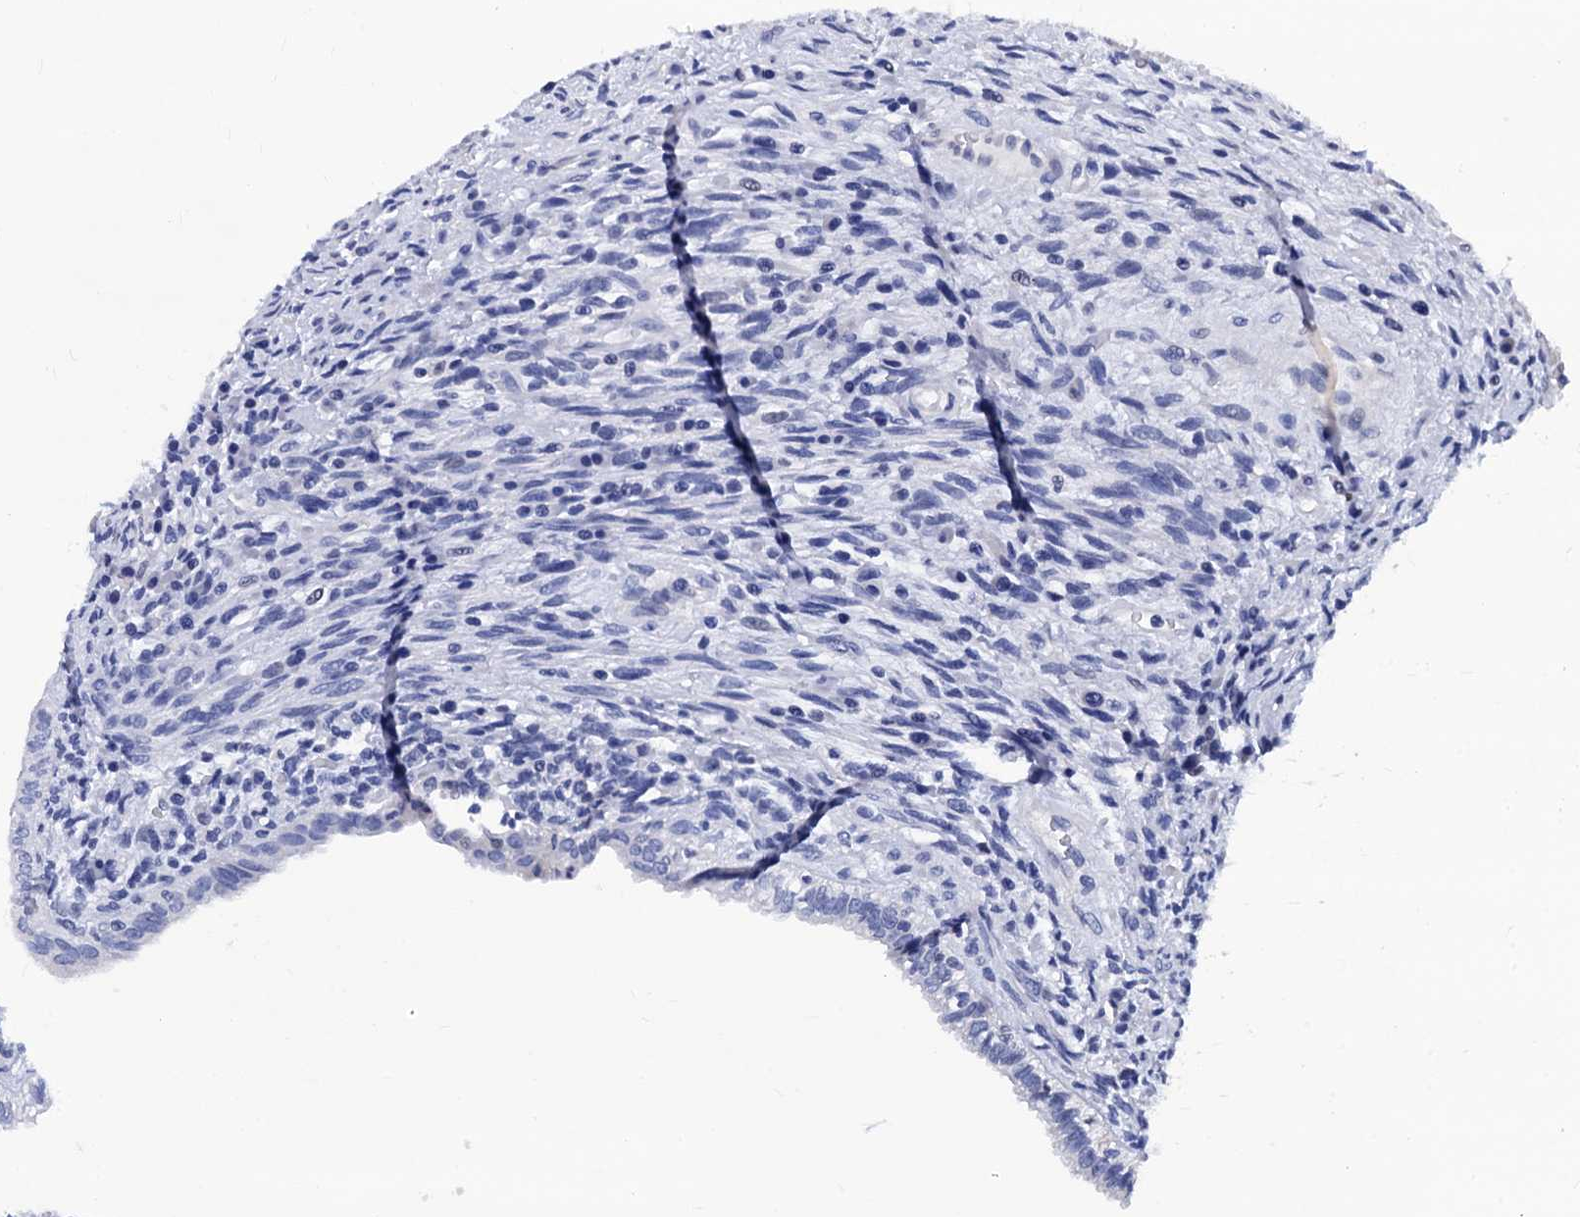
{"staining": {"intensity": "negative", "quantity": "none", "location": "none"}, "tissue": "testis cancer", "cell_type": "Tumor cells", "image_type": "cancer", "snomed": [{"axis": "morphology", "description": "Carcinoma, Embryonal, NOS"}, {"axis": "topography", "description": "Testis"}], "caption": "Immunohistochemical staining of testis cancer displays no significant staining in tumor cells.", "gene": "LRRC30", "patient": {"sex": "male", "age": 26}}